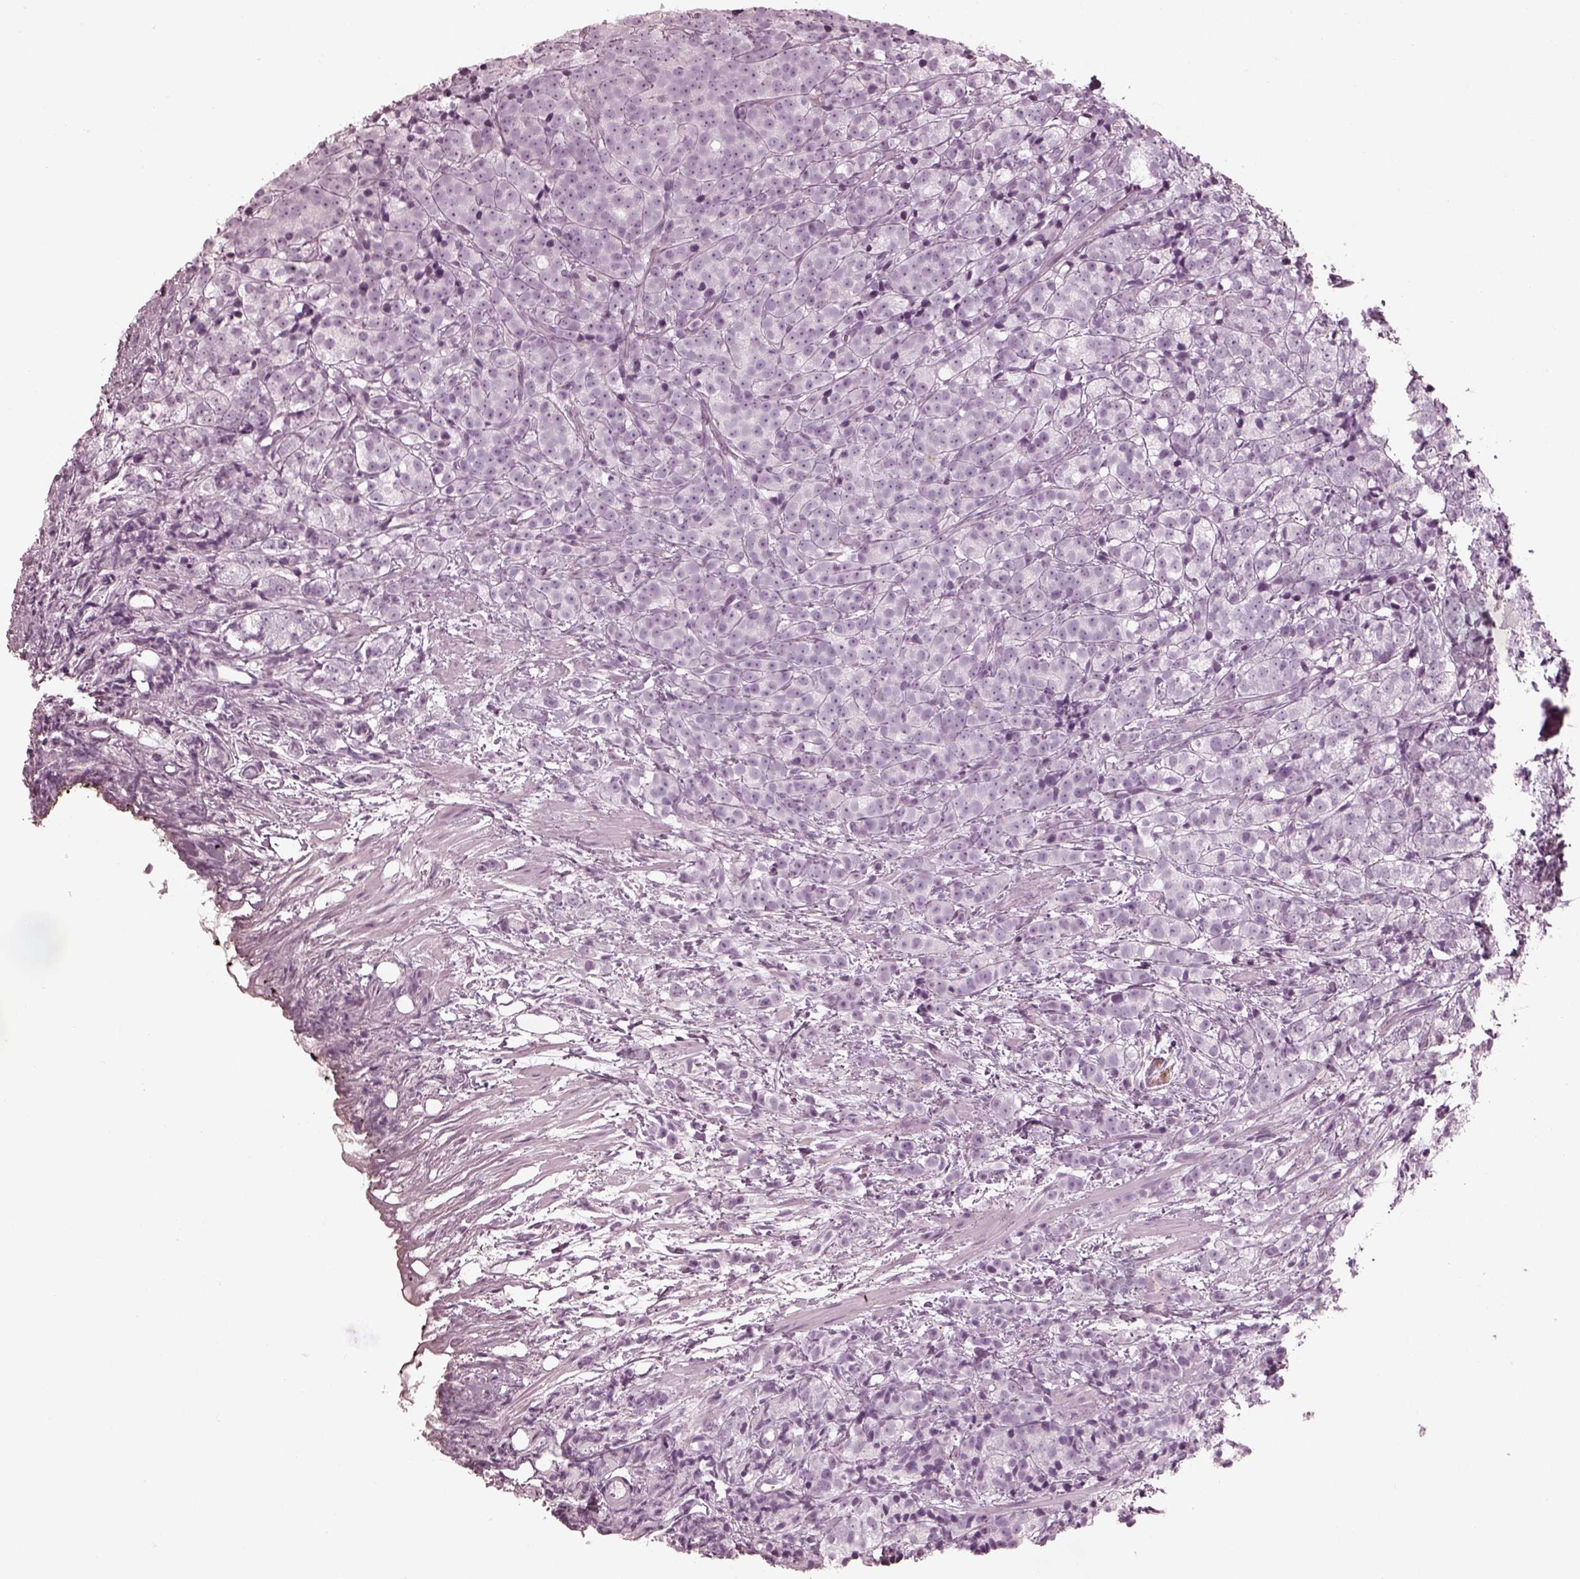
{"staining": {"intensity": "negative", "quantity": "none", "location": "none"}, "tissue": "prostate cancer", "cell_type": "Tumor cells", "image_type": "cancer", "snomed": [{"axis": "morphology", "description": "Adenocarcinoma, High grade"}, {"axis": "topography", "description": "Prostate"}], "caption": "This is a photomicrograph of immunohistochemistry (IHC) staining of prostate adenocarcinoma (high-grade), which shows no expression in tumor cells.", "gene": "OPN4", "patient": {"sex": "male", "age": 53}}